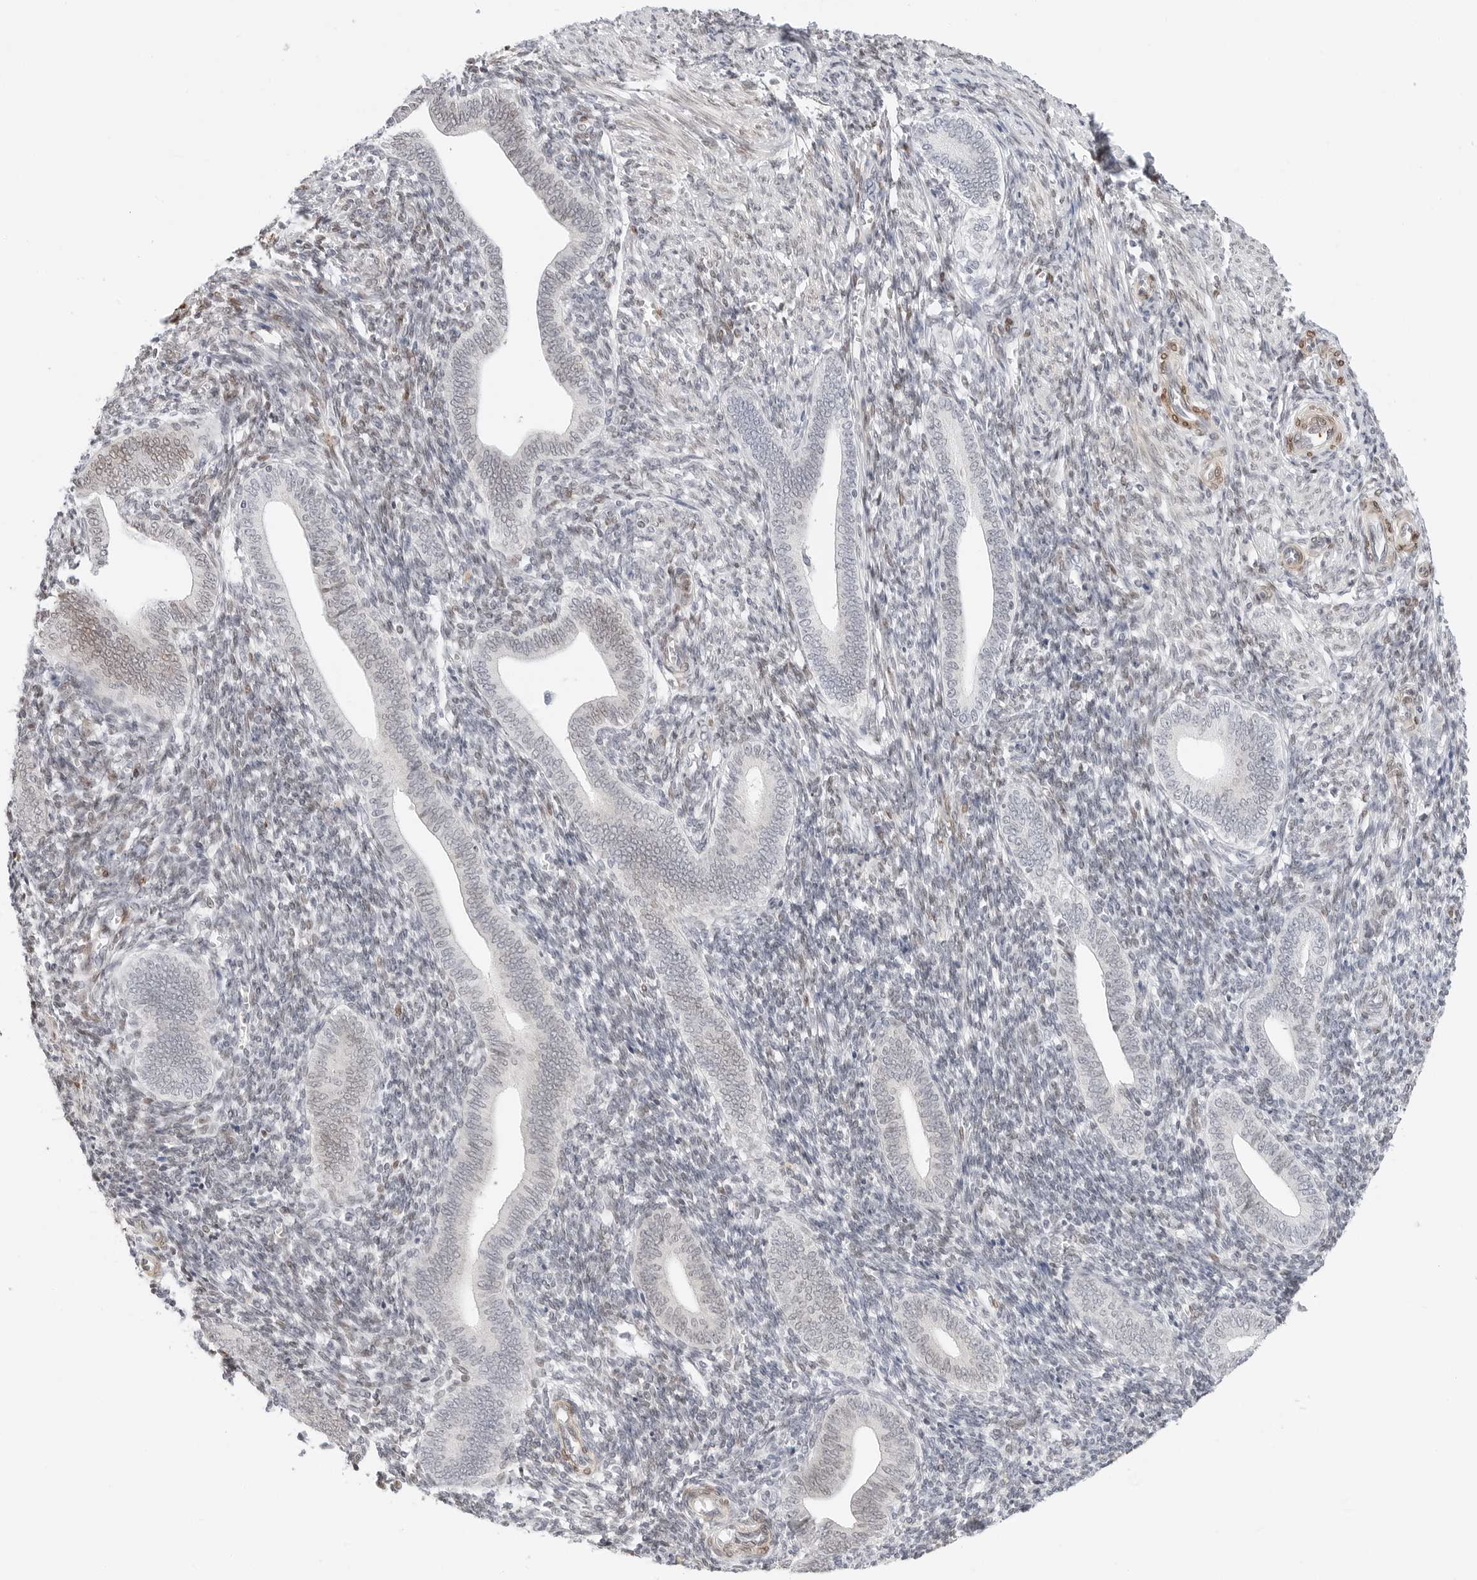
{"staining": {"intensity": "negative", "quantity": "none", "location": "none"}, "tissue": "endometrium", "cell_type": "Cells in endometrial stroma", "image_type": "normal", "snomed": [{"axis": "morphology", "description": "Normal tissue, NOS"}, {"axis": "topography", "description": "Uterus"}, {"axis": "topography", "description": "Endometrium"}], "caption": "Photomicrograph shows no protein staining in cells in endometrial stroma of benign endometrium. Brightfield microscopy of IHC stained with DAB (brown) and hematoxylin (blue), captured at high magnification.", "gene": "SPIDR", "patient": {"sex": "female", "age": 33}}